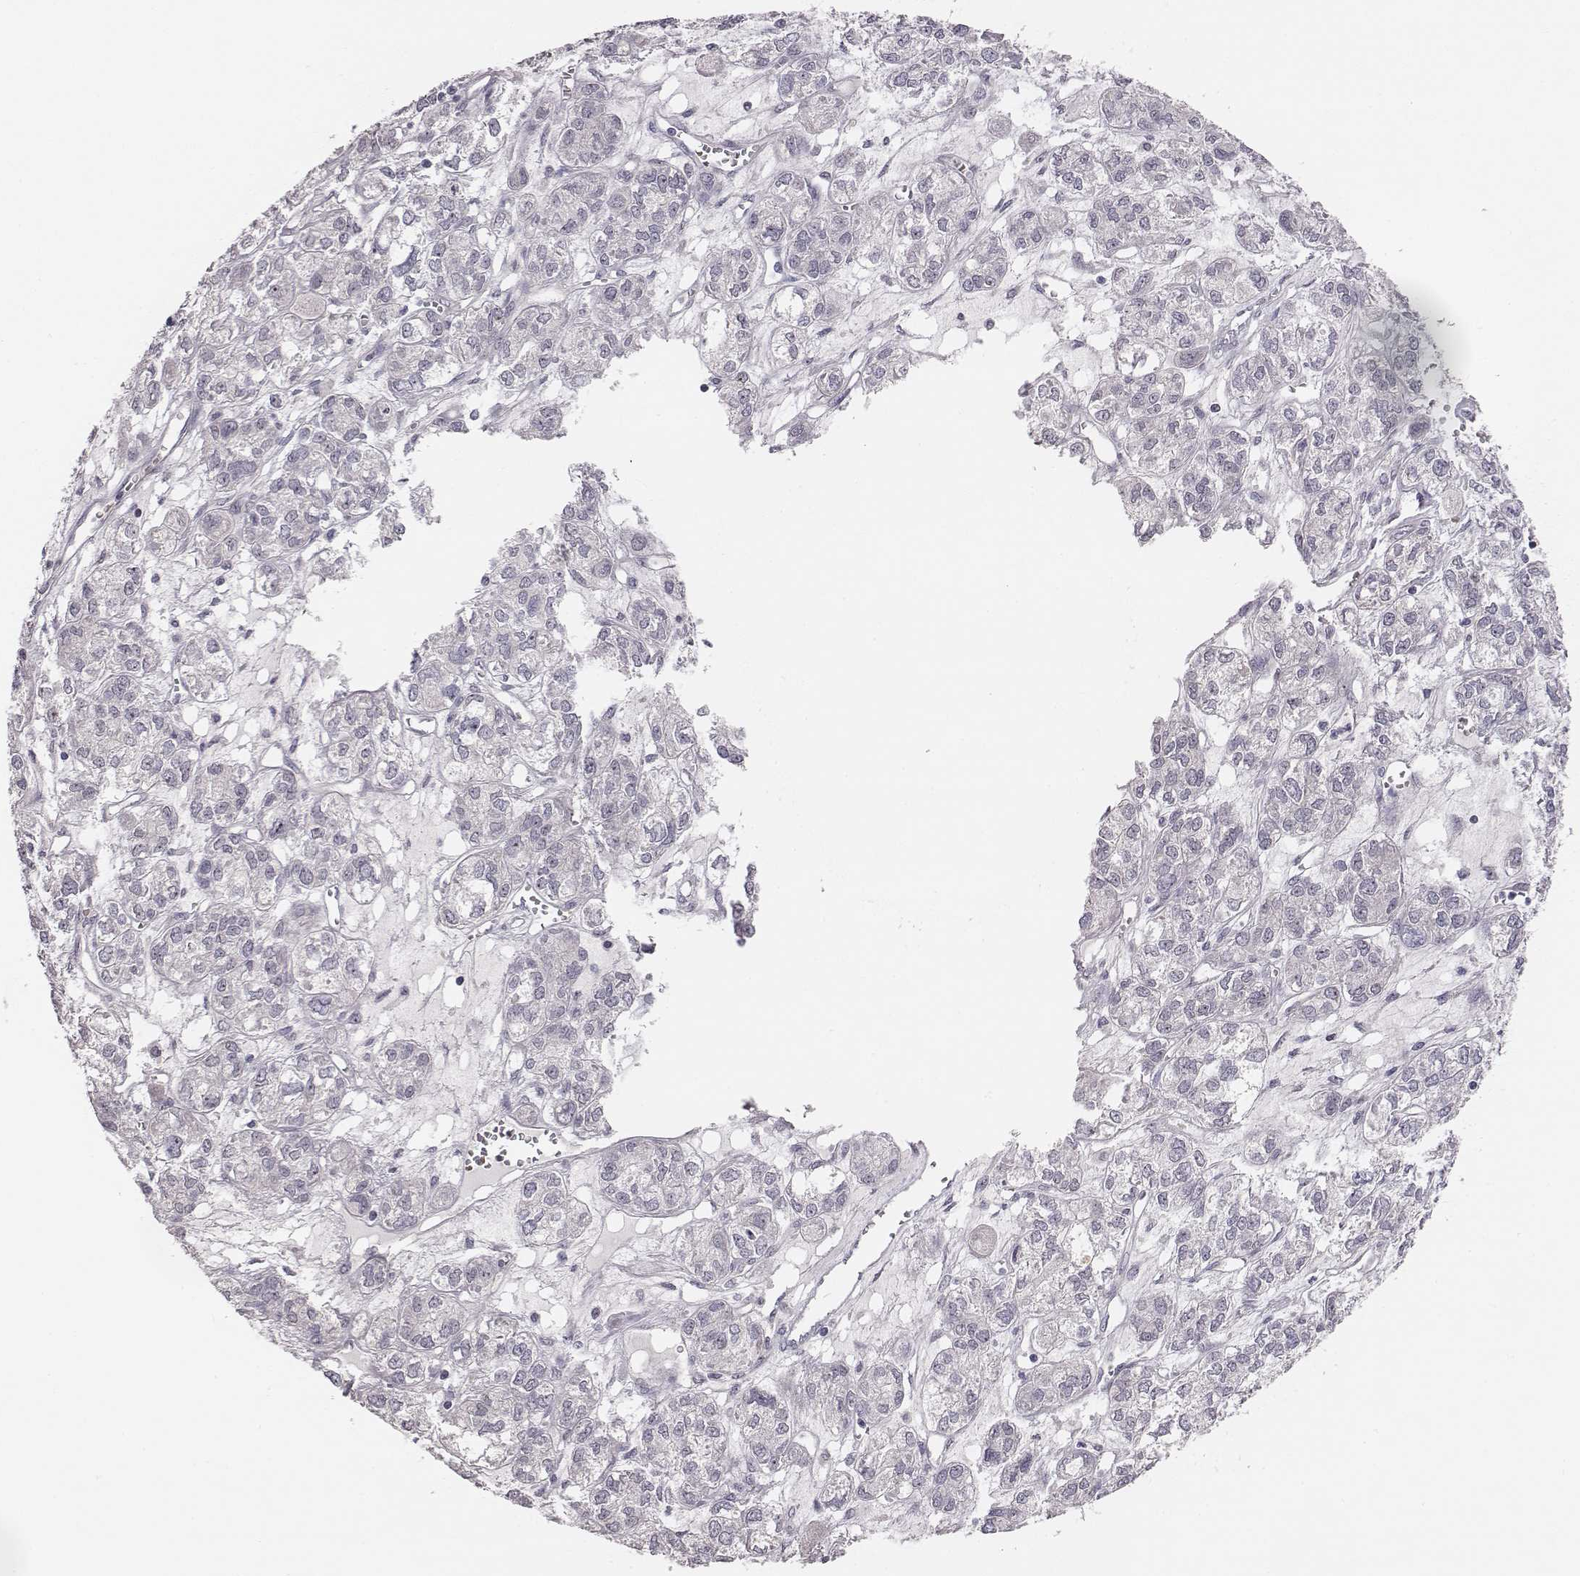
{"staining": {"intensity": "negative", "quantity": "none", "location": "none"}, "tissue": "ovarian cancer", "cell_type": "Tumor cells", "image_type": "cancer", "snomed": [{"axis": "morphology", "description": "Carcinoma, endometroid"}, {"axis": "topography", "description": "Ovary"}], "caption": "A high-resolution image shows IHC staining of endometroid carcinoma (ovarian), which demonstrates no significant staining in tumor cells.", "gene": "NIFK", "patient": {"sex": "female", "age": 64}}